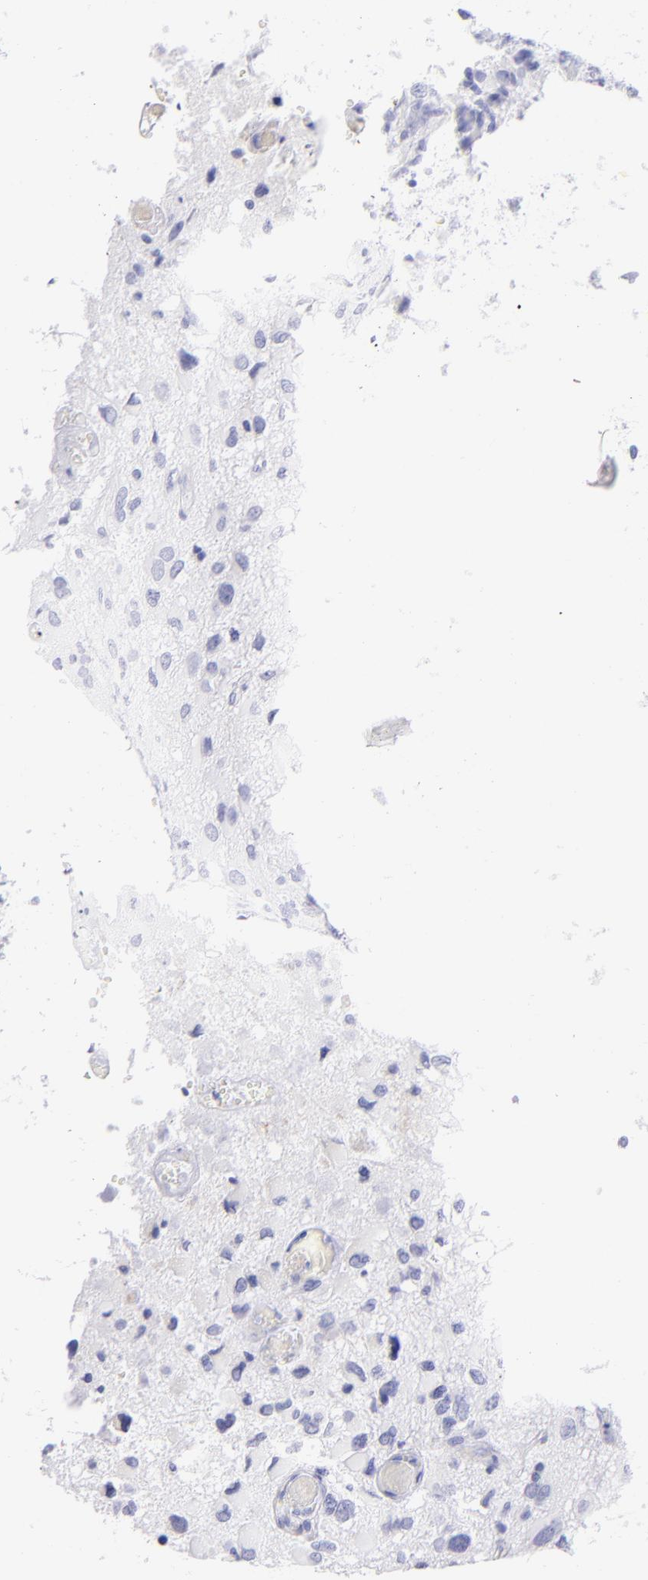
{"staining": {"intensity": "negative", "quantity": "none", "location": "none"}, "tissue": "glioma", "cell_type": "Tumor cells", "image_type": "cancer", "snomed": [{"axis": "morphology", "description": "Glioma, malignant, High grade"}, {"axis": "topography", "description": "Brain"}], "caption": "Tumor cells are negative for brown protein staining in malignant high-grade glioma.", "gene": "CD69", "patient": {"sex": "male", "age": 69}}